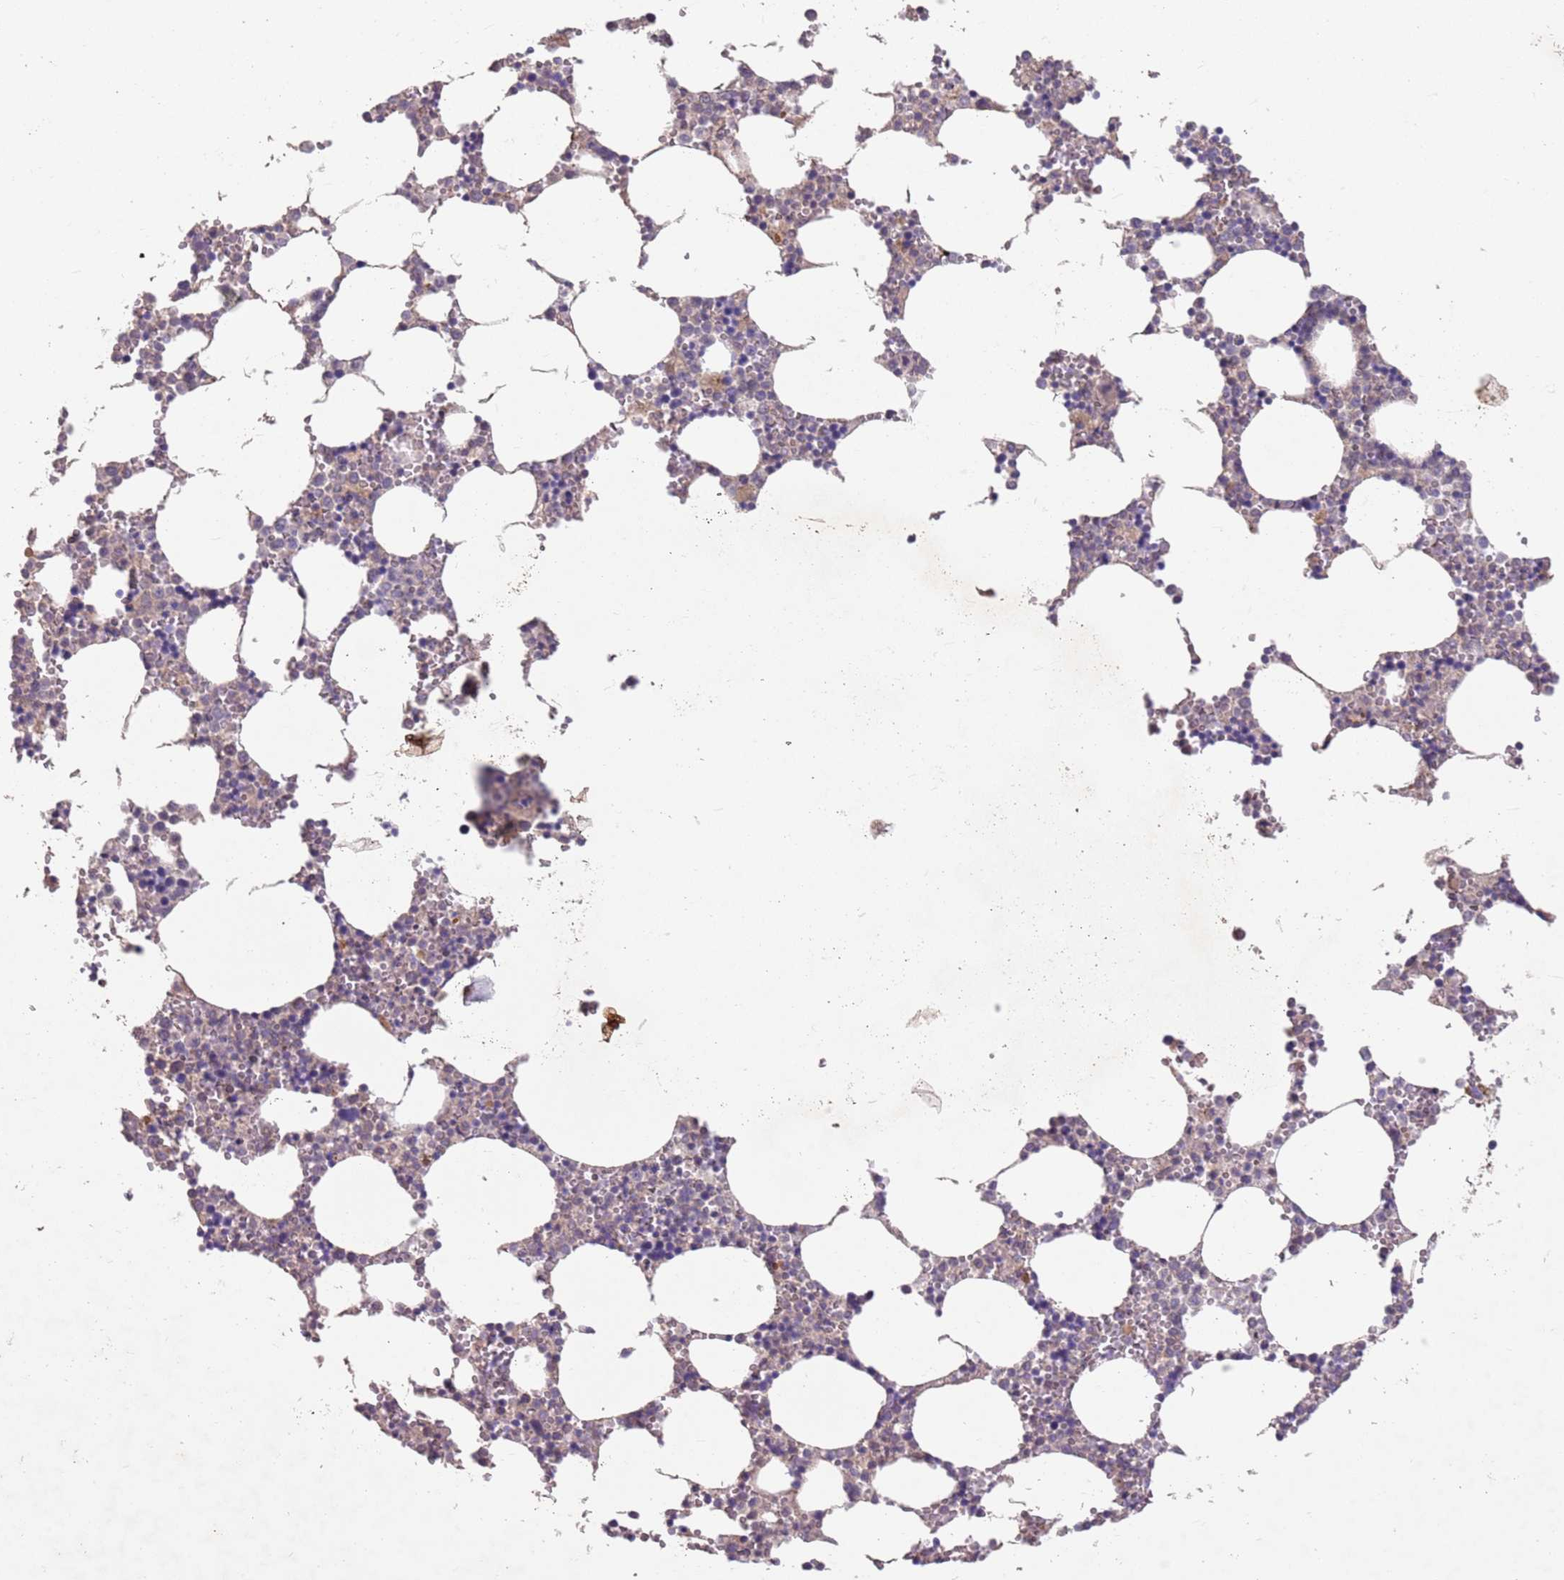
{"staining": {"intensity": "weak", "quantity": "25%-75%", "location": "cytoplasmic/membranous"}, "tissue": "bone marrow", "cell_type": "Hematopoietic cells", "image_type": "normal", "snomed": [{"axis": "morphology", "description": "Normal tissue, NOS"}, {"axis": "topography", "description": "Bone marrow"}], "caption": "An immunohistochemistry photomicrograph of normal tissue is shown. Protein staining in brown shows weak cytoplasmic/membranous positivity in bone marrow within hematopoietic cells. The protein of interest is shown in brown color, while the nuclei are stained blue.", "gene": "MEI1", "patient": {"sex": "female", "age": 64}}